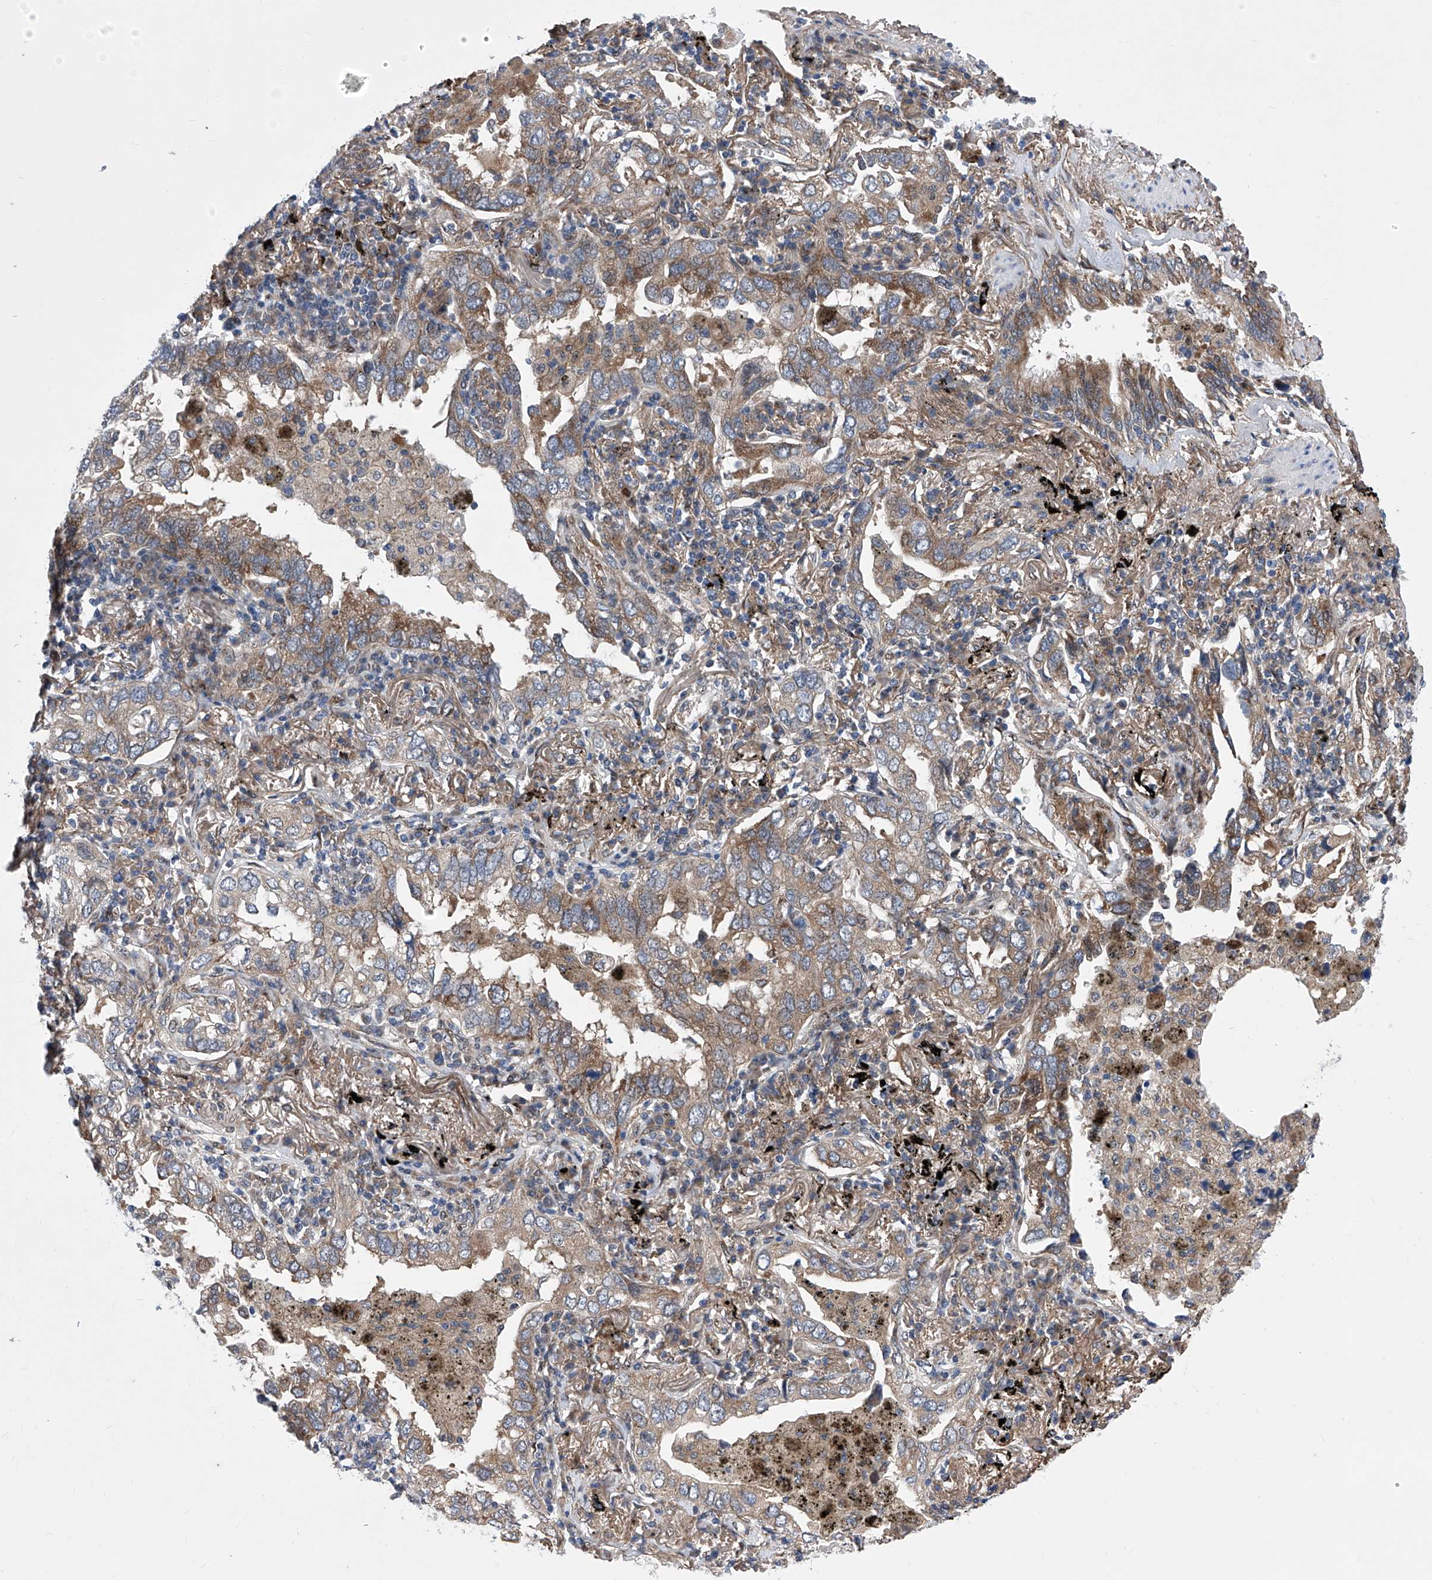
{"staining": {"intensity": "moderate", "quantity": "25%-75%", "location": "cytoplasmic/membranous"}, "tissue": "lung cancer", "cell_type": "Tumor cells", "image_type": "cancer", "snomed": [{"axis": "morphology", "description": "Adenocarcinoma, NOS"}, {"axis": "topography", "description": "Lung"}], "caption": "Immunohistochemical staining of human lung cancer (adenocarcinoma) reveals moderate cytoplasmic/membranous protein expression in approximately 25%-75% of tumor cells. (Stains: DAB (3,3'-diaminobenzidine) in brown, nuclei in blue, Microscopy: brightfield microscopy at high magnification).", "gene": "KTI12", "patient": {"sex": "male", "age": 65}}